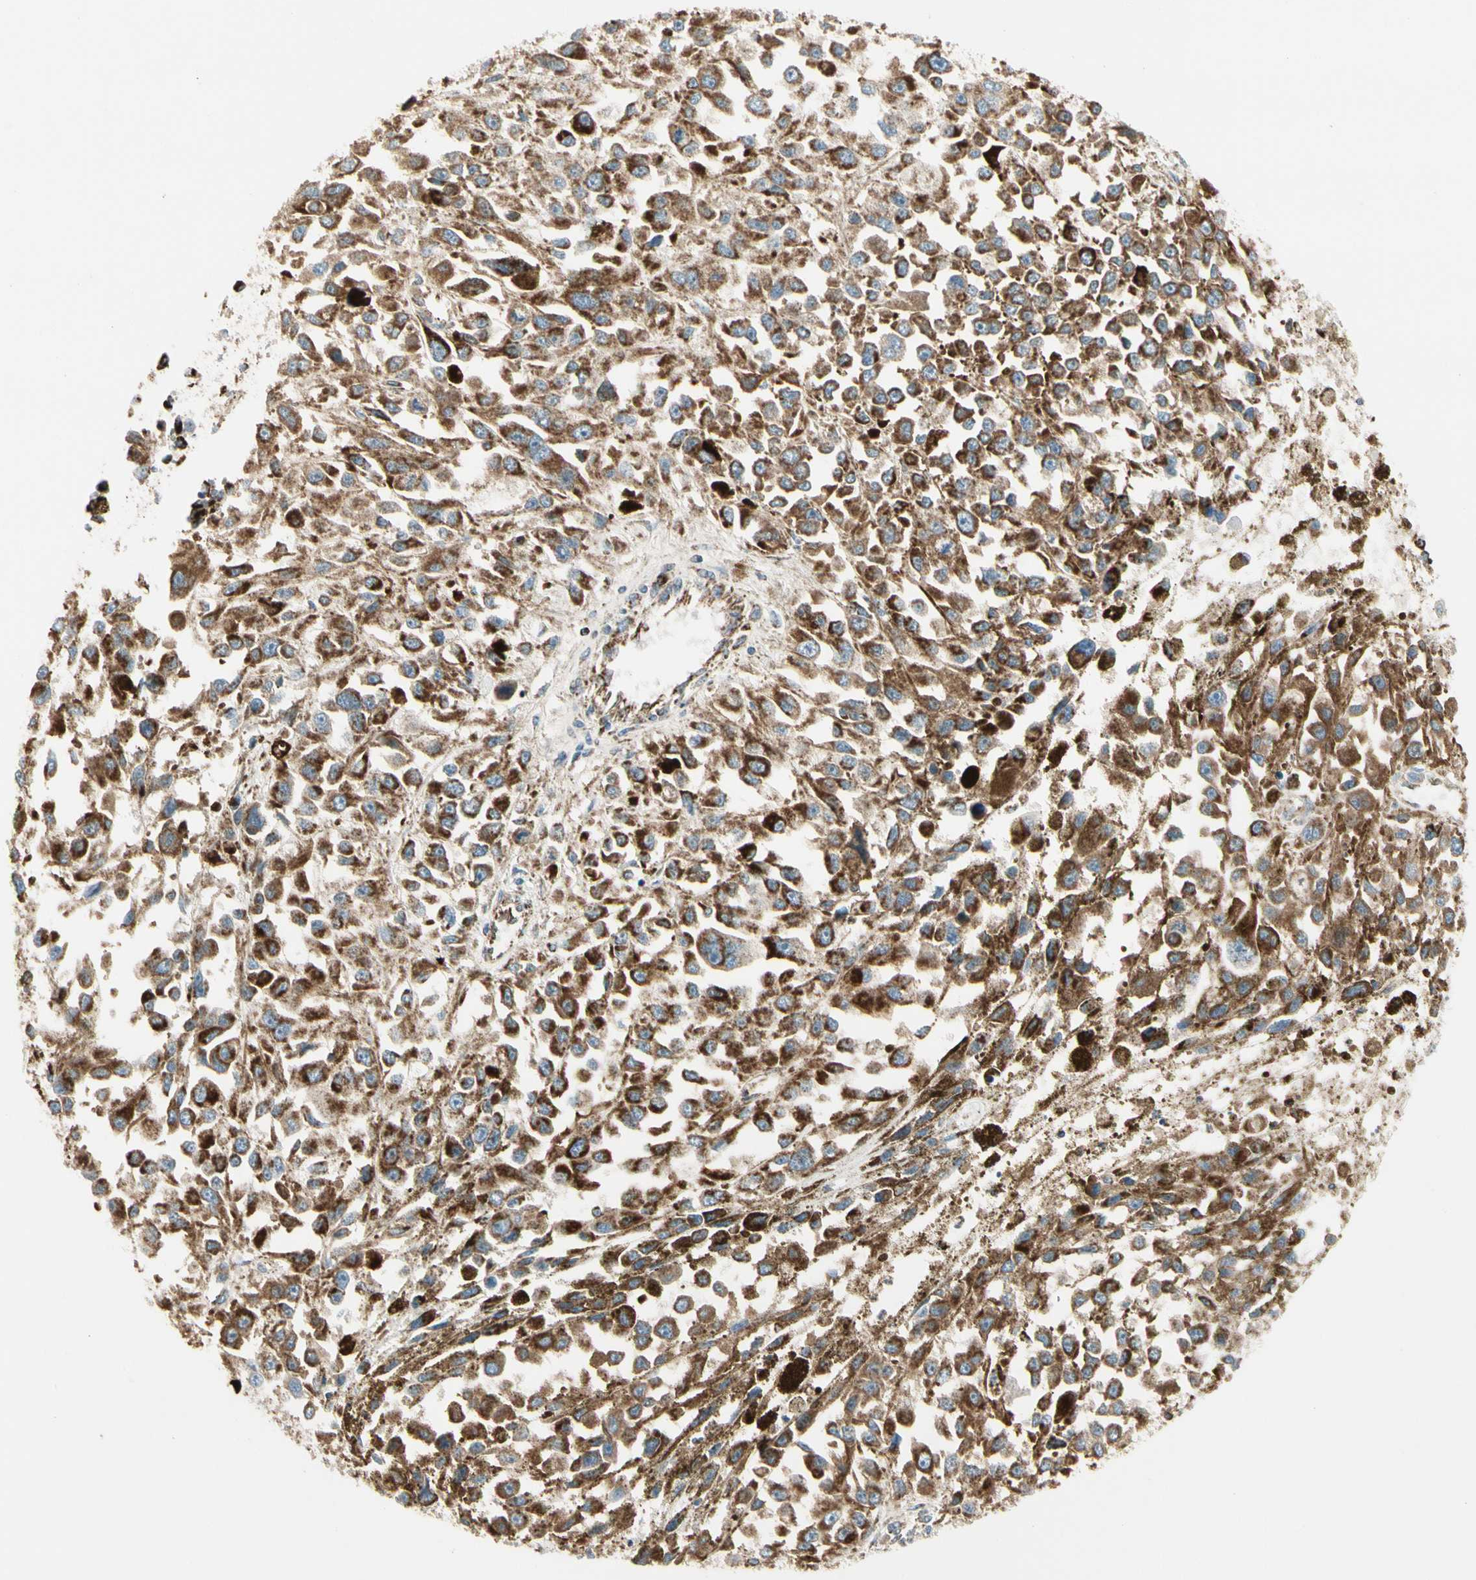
{"staining": {"intensity": "strong", "quantity": ">75%", "location": "cytoplasmic/membranous"}, "tissue": "melanoma", "cell_type": "Tumor cells", "image_type": "cancer", "snomed": [{"axis": "morphology", "description": "Malignant melanoma, Metastatic site"}, {"axis": "topography", "description": "Lymph node"}], "caption": "Immunohistochemical staining of melanoma demonstrates high levels of strong cytoplasmic/membranous protein expression in about >75% of tumor cells.", "gene": "ME2", "patient": {"sex": "male", "age": 59}}